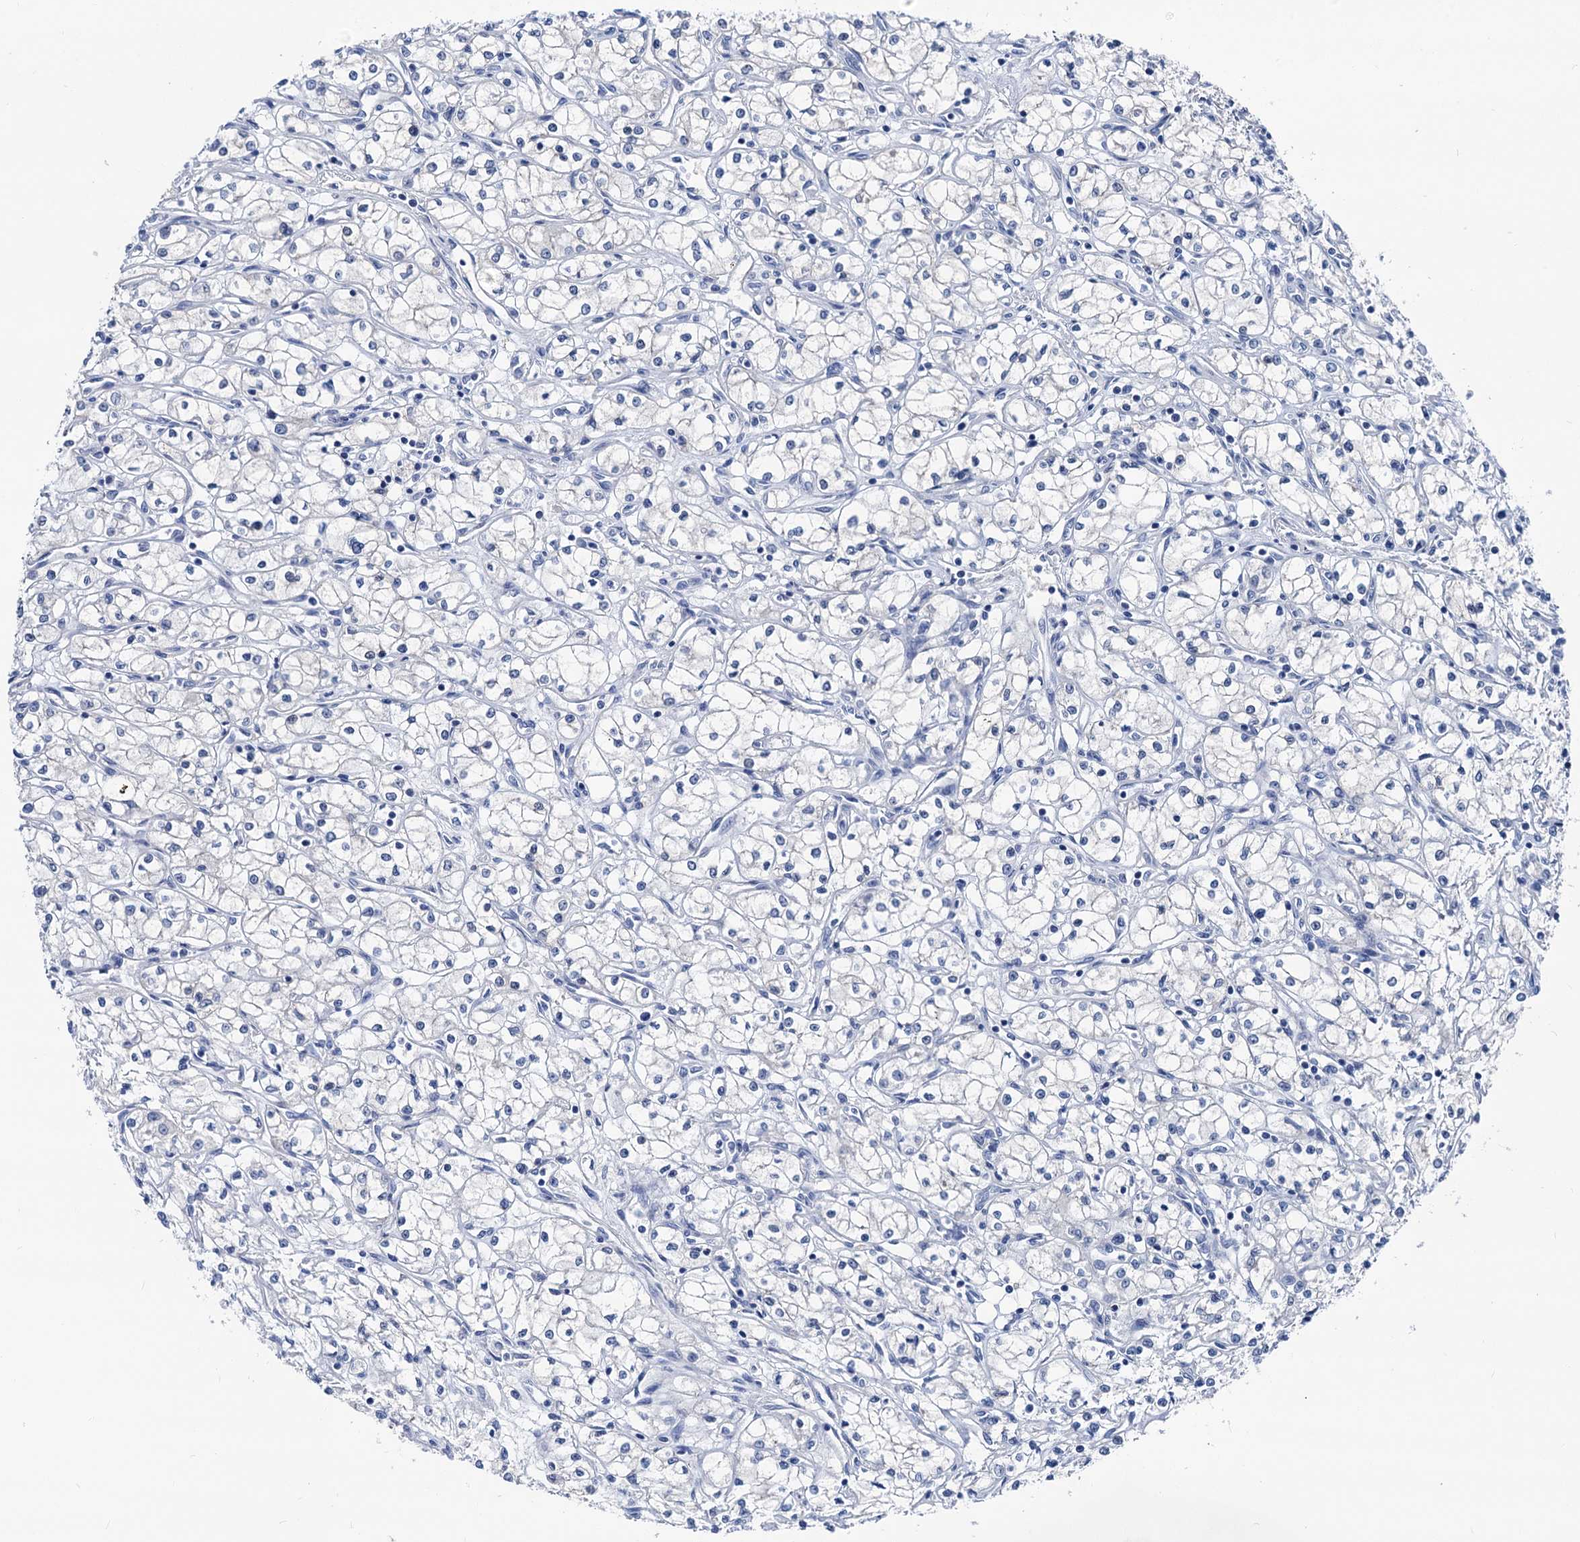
{"staining": {"intensity": "negative", "quantity": "none", "location": "none"}, "tissue": "renal cancer", "cell_type": "Tumor cells", "image_type": "cancer", "snomed": [{"axis": "morphology", "description": "Adenocarcinoma, NOS"}, {"axis": "topography", "description": "Kidney"}], "caption": "Immunohistochemistry (IHC) photomicrograph of adenocarcinoma (renal) stained for a protein (brown), which reveals no expression in tumor cells. (DAB immunohistochemistry (IHC) visualized using brightfield microscopy, high magnification).", "gene": "GLO1", "patient": {"sex": "male", "age": 59}}